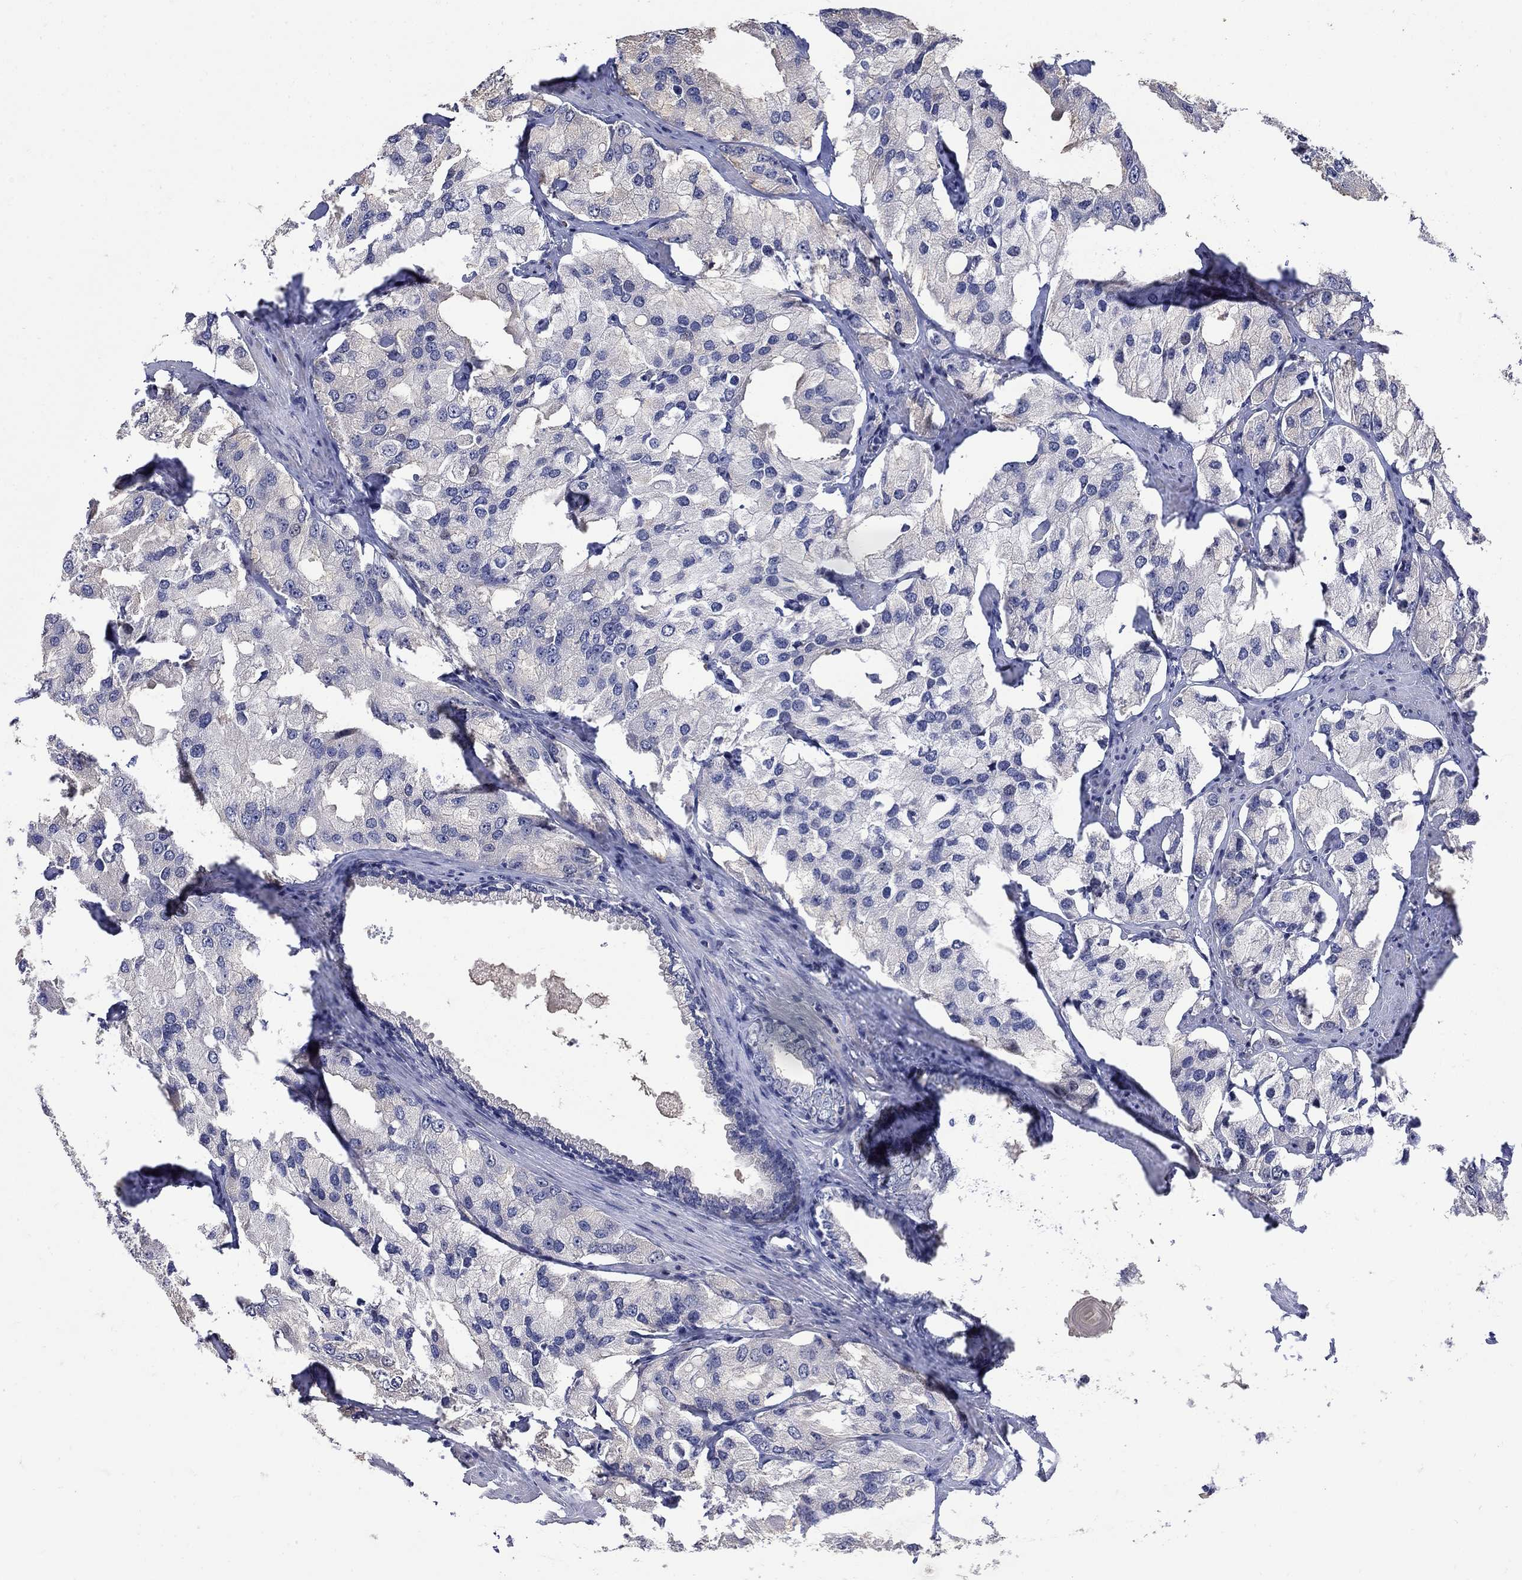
{"staining": {"intensity": "weak", "quantity": "25%-75%", "location": "cytoplasmic/membranous"}, "tissue": "prostate cancer", "cell_type": "Tumor cells", "image_type": "cancer", "snomed": [{"axis": "morphology", "description": "Adenocarcinoma, NOS"}, {"axis": "topography", "description": "Prostate and seminal vesicle, NOS"}, {"axis": "topography", "description": "Prostate"}], "caption": "High-power microscopy captured an immunohistochemistry histopathology image of adenocarcinoma (prostate), revealing weak cytoplasmic/membranous staining in about 25%-75% of tumor cells.", "gene": "CETN1", "patient": {"sex": "male", "age": 64}}